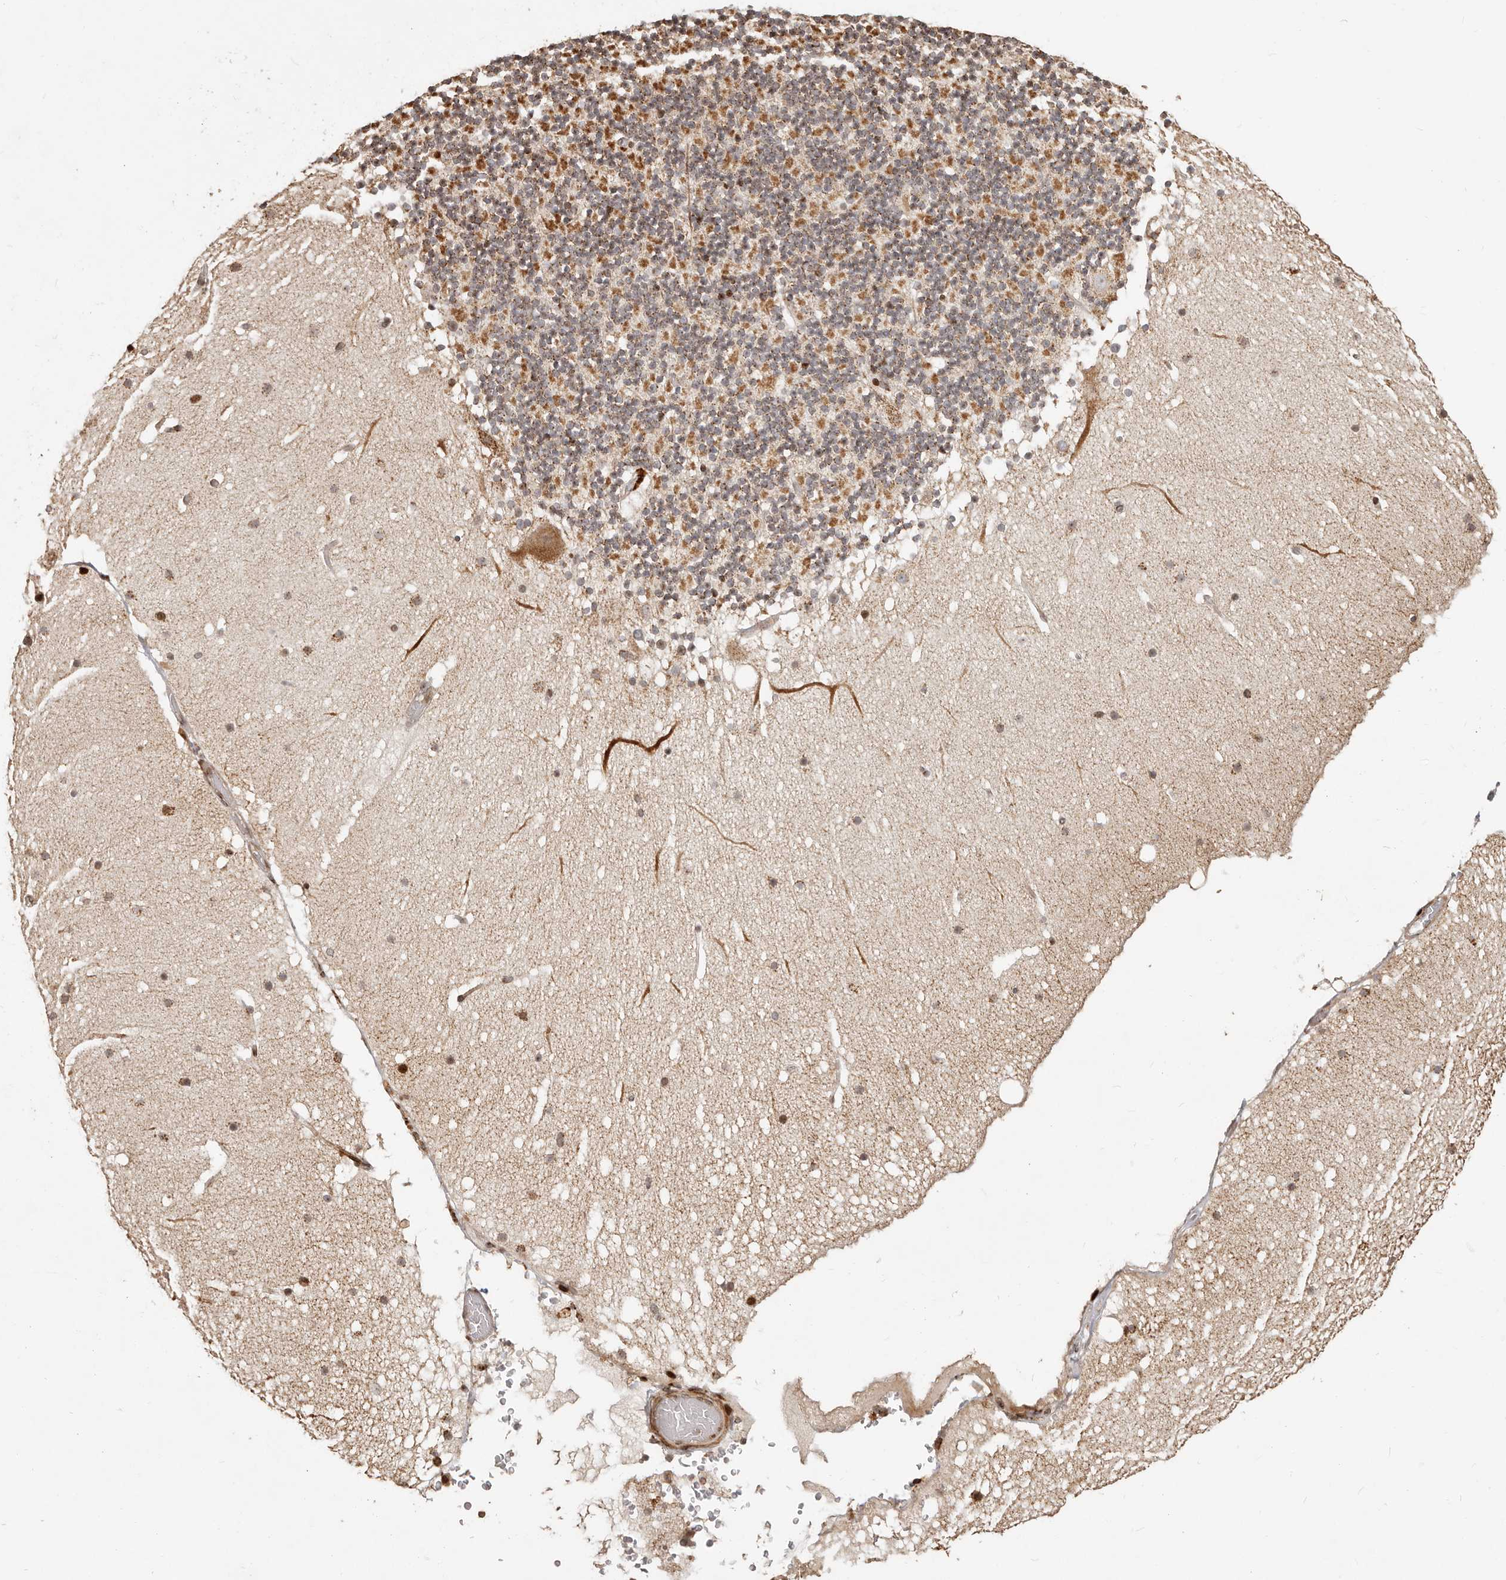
{"staining": {"intensity": "negative", "quantity": "none", "location": "none"}, "tissue": "cerebellum", "cell_type": "Cells in granular layer", "image_type": "normal", "snomed": [{"axis": "morphology", "description": "Normal tissue, NOS"}, {"axis": "topography", "description": "Cerebellum"}], "caption": "DAB (3,3'-diaminobenzidine) immunohistochemical staining of normal human cerebellum exhibits no significant expression in cells in granular layer. (IHC, brightfield microscopy, high magnification).", "gene": "TRIM4", "patient": {"sex": "male", "age": 57}}